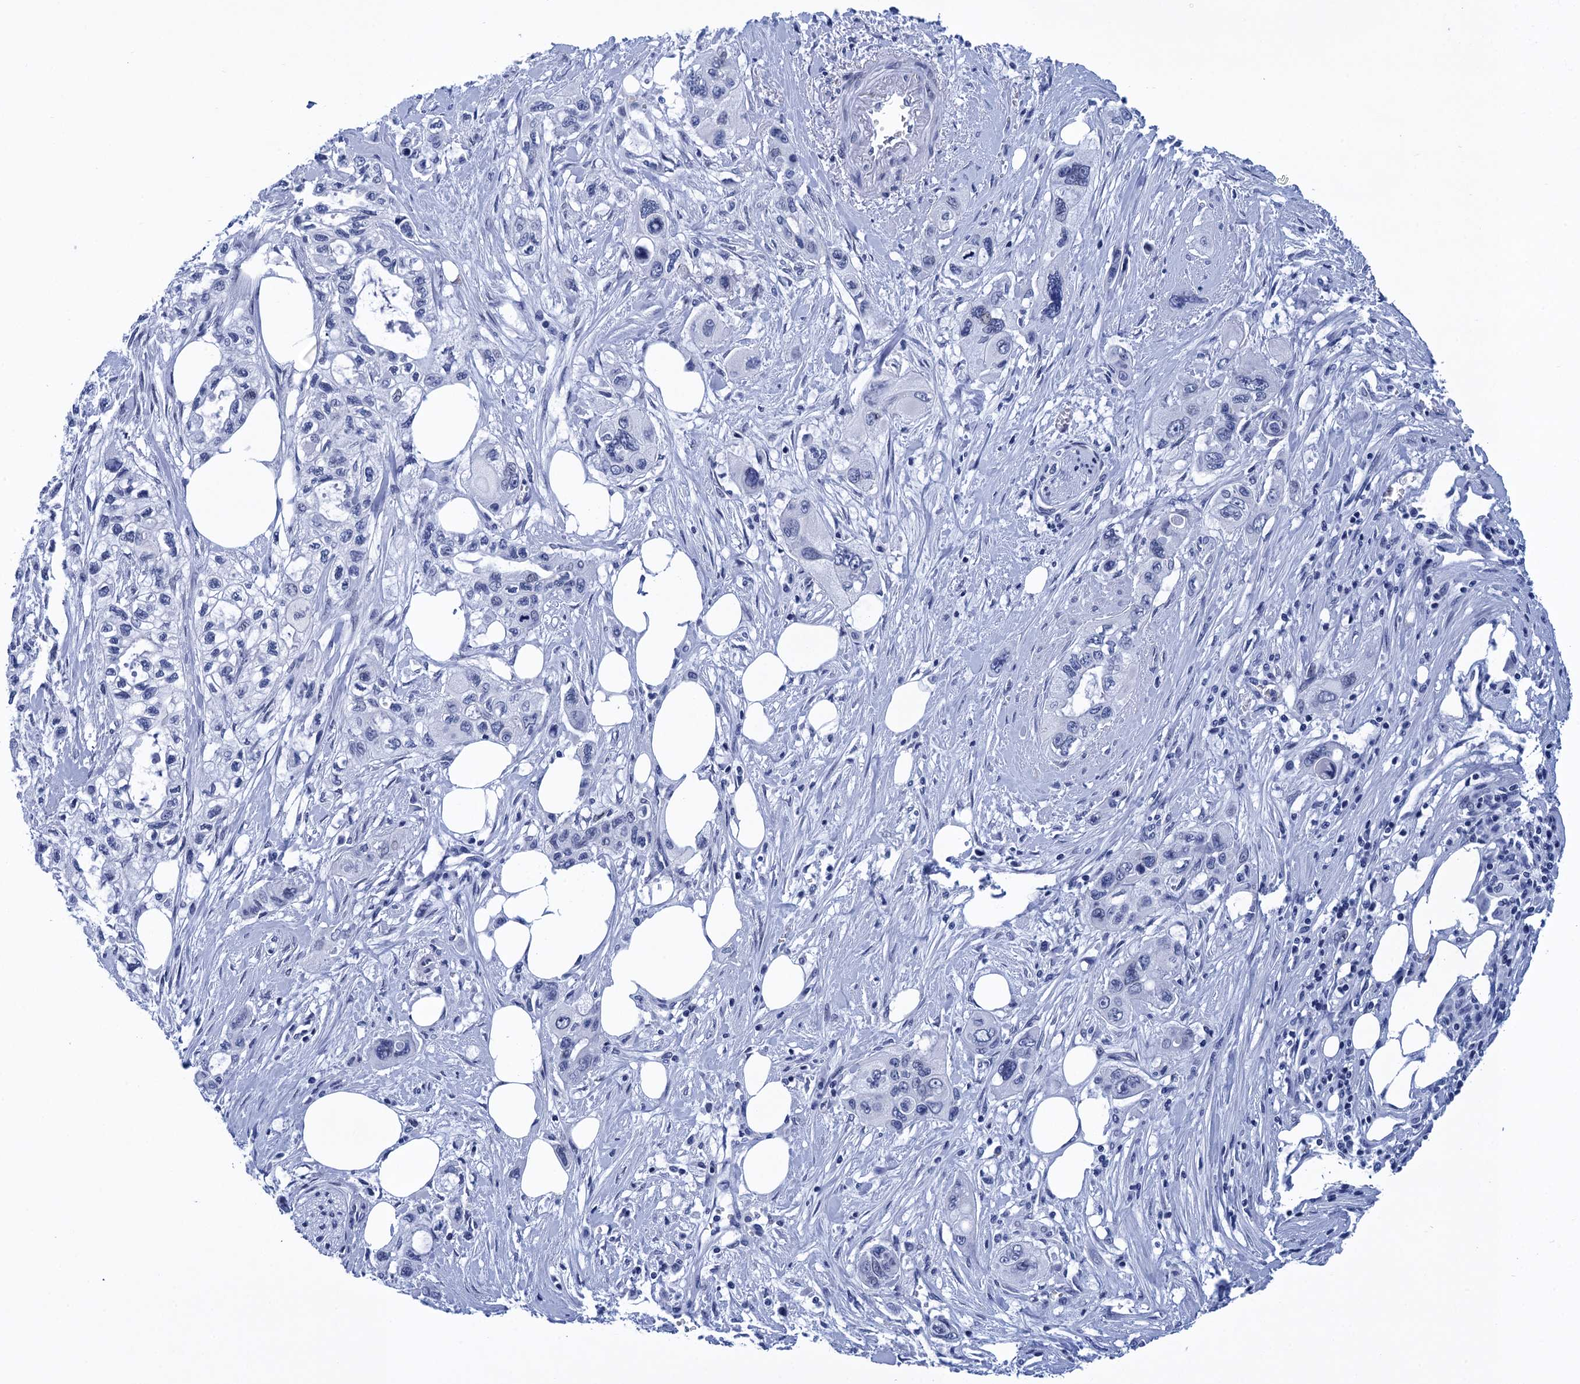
{"staining": {"intensity": "negative", "quantity": "none", "location": "none"}, "tissue": "pancreatic cancer", "cell_type": "Tumor cells", "image_type": "cancer", "snomed": [{"axis": "morphology", "description": "Adenocarcinoma, NOS"}, {"axis": "topography", "description": "Pancreas"}], "caption": "DAB immunohistochemical staining of adenocarcinoma (pancreatic) shows no significant staining in tumor cells. (DAB immunohistochemistry, high magnification).", "gene": "METTL25", "patient": {"sex": "male", "age": 75}}